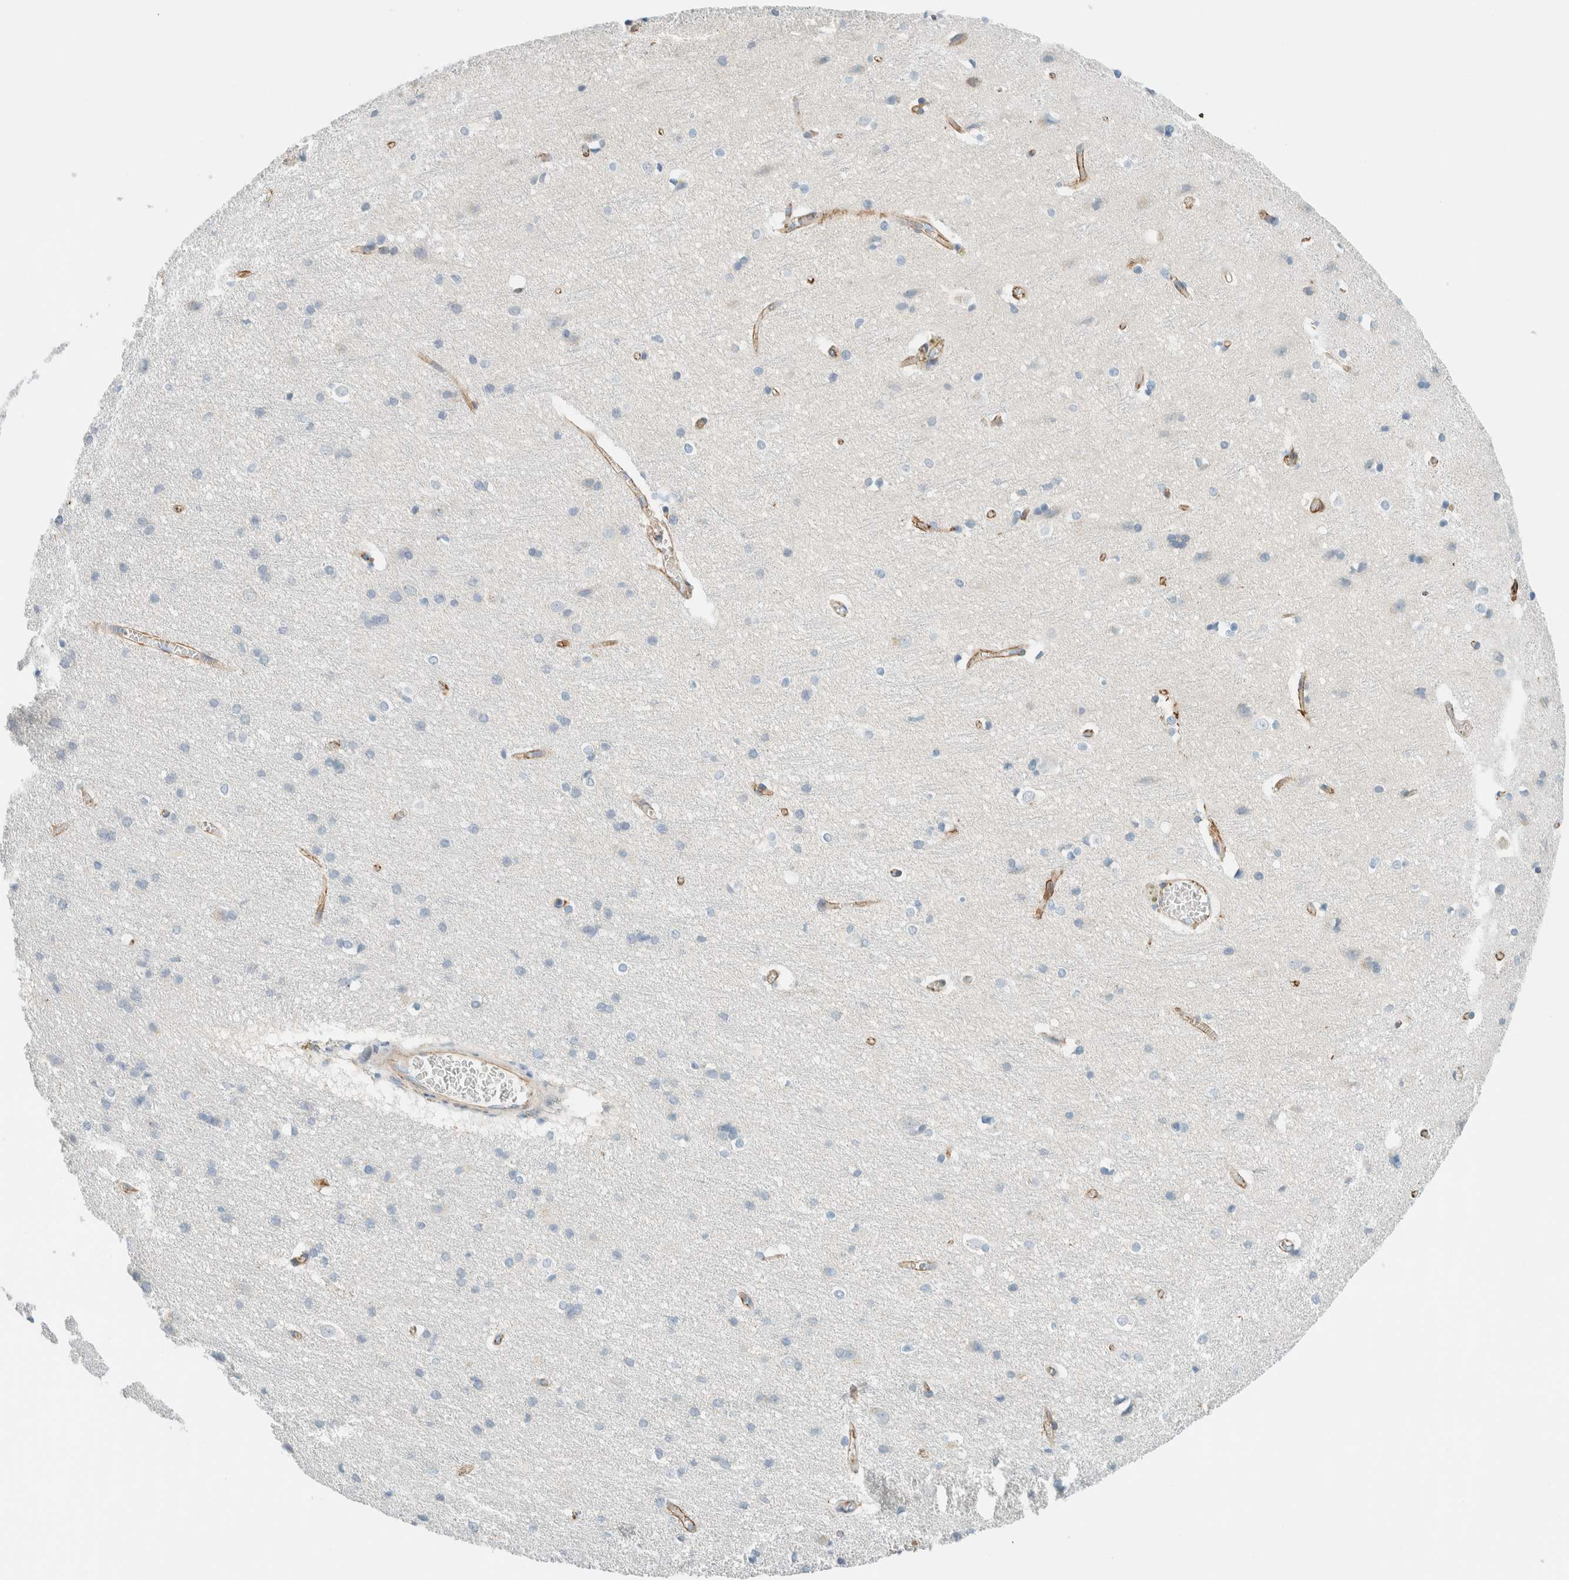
{"staining": {"intensity": "strong", "quantity": ">75%", "location": "cytoplasmic/membranous"}, "tissue": "cerebral cortex", "cell_type": "Endothelial cells", "image_type": "normal", "snomed": [{"axis": "morphology", "description": "Normal tissue, NOS"}, {"axis": "topography", "description": "Cerebral cortex"}], "caption": "Immunohistochemical staining of benign human cerebral cortex shows strong cytoplasmic/membranous protein staining in about >75% of endothelial cells. The staining is performed using DAB (3,3'-diaminobenzidine) brown chromogen to label protein expression. The nuclei are counter-stained blue using hematoxylin.", "gene": "SLFN12", "patient": {"sex": "male", "age": 54}}